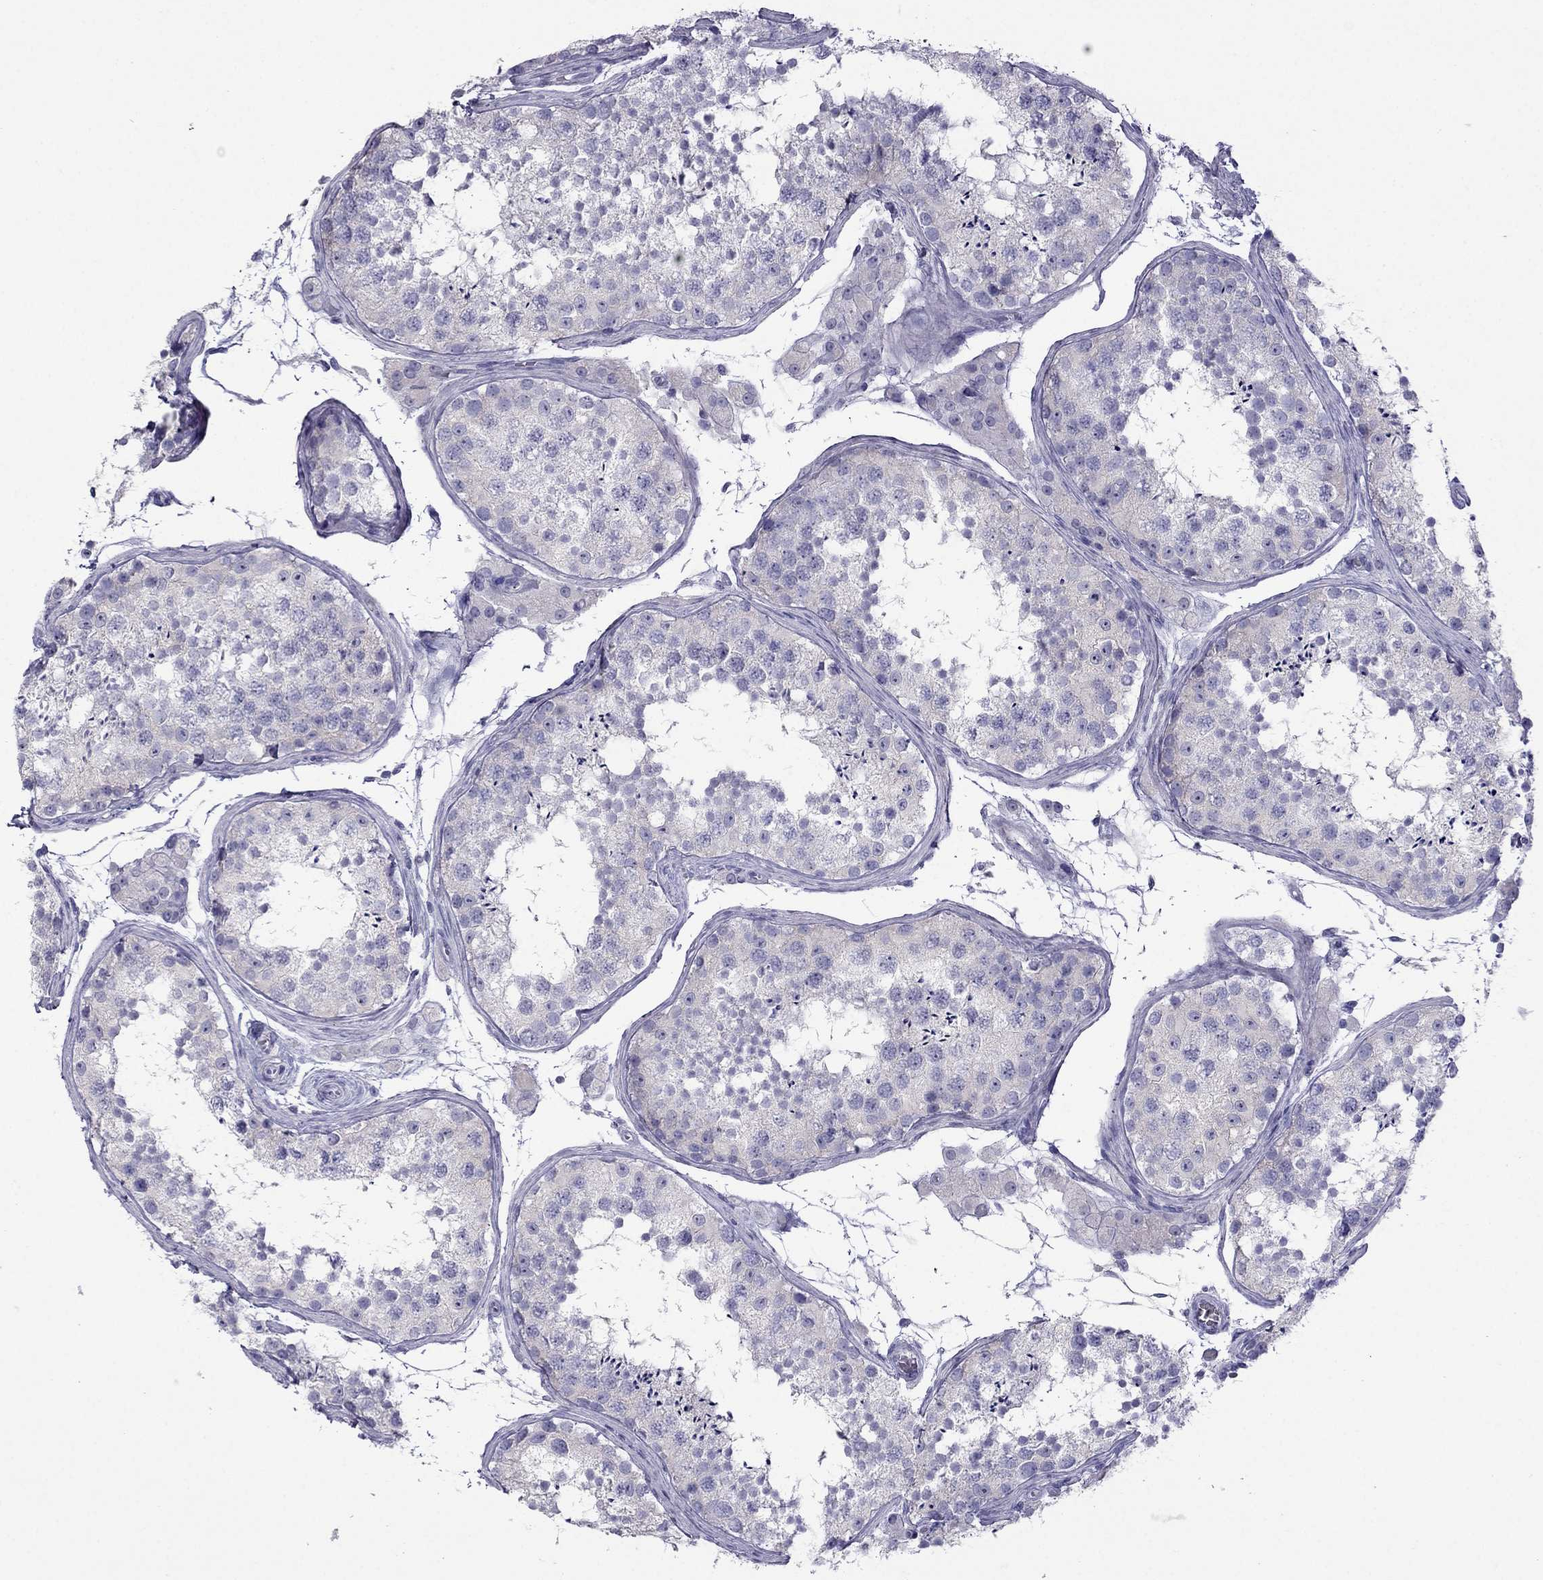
{"staining": {"intensity": "negative", "quantity": "none", "location": "none"}, "tissue": "testis", "cell_type": "Cells in seminiferous ducts", "image_type": "normal", "snomed": [{"axis": "morphology", "description": "Normal tissue, NOS"}, {"axis": "topography", "description": "Testis"}], "caption": "Immunohistochemistry (IHC) image of unremarkable testis: human testis stained with DAB (3,3'-diaminobenzidine) reveals no significant protein positivity in cells in seminiferous ducts. (DAB immunohistochemistry visualized using brightfield microscopy, high magnification).", "gene": "ERC2", "patient": {"sex": "male", "age": 41}}